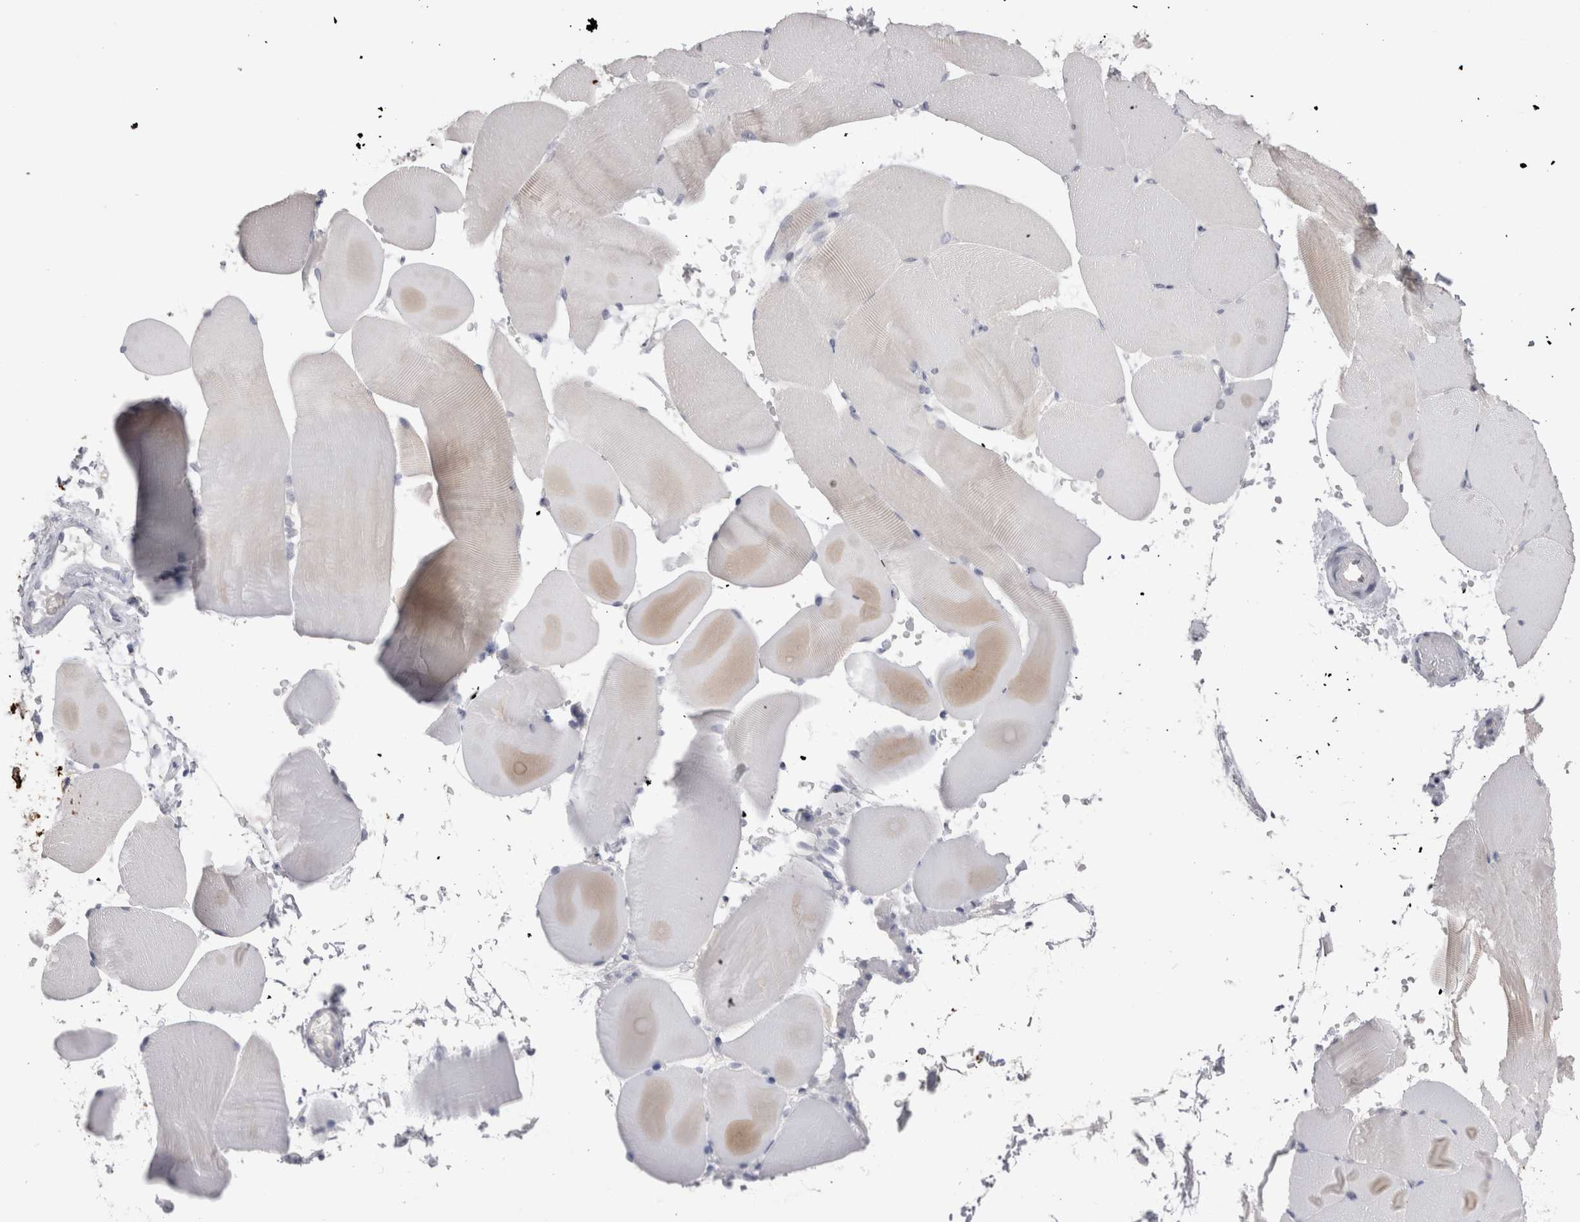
{"staining": {"intensity": "negative", "quantity": "none", "location": "none"}, "tissue": "skeletal muscle", "cell_type": "Myocytes", "image_type": "normal", "snomed": [{"axis": "morphology", "description": "Normal tissue, NOS"}, {"axis": "topography", "description": "Skeletal muscle"}, {"axis": "topography", "description": "Parathyroid gland"}], "caption": "Immunohistochemistry image of benign human skeletal muscle stained for a protein (brown), which reveals no positivity in myocytes.", "gene": "SUCNR1", "patient": {"sex": "female", "age": 37}}